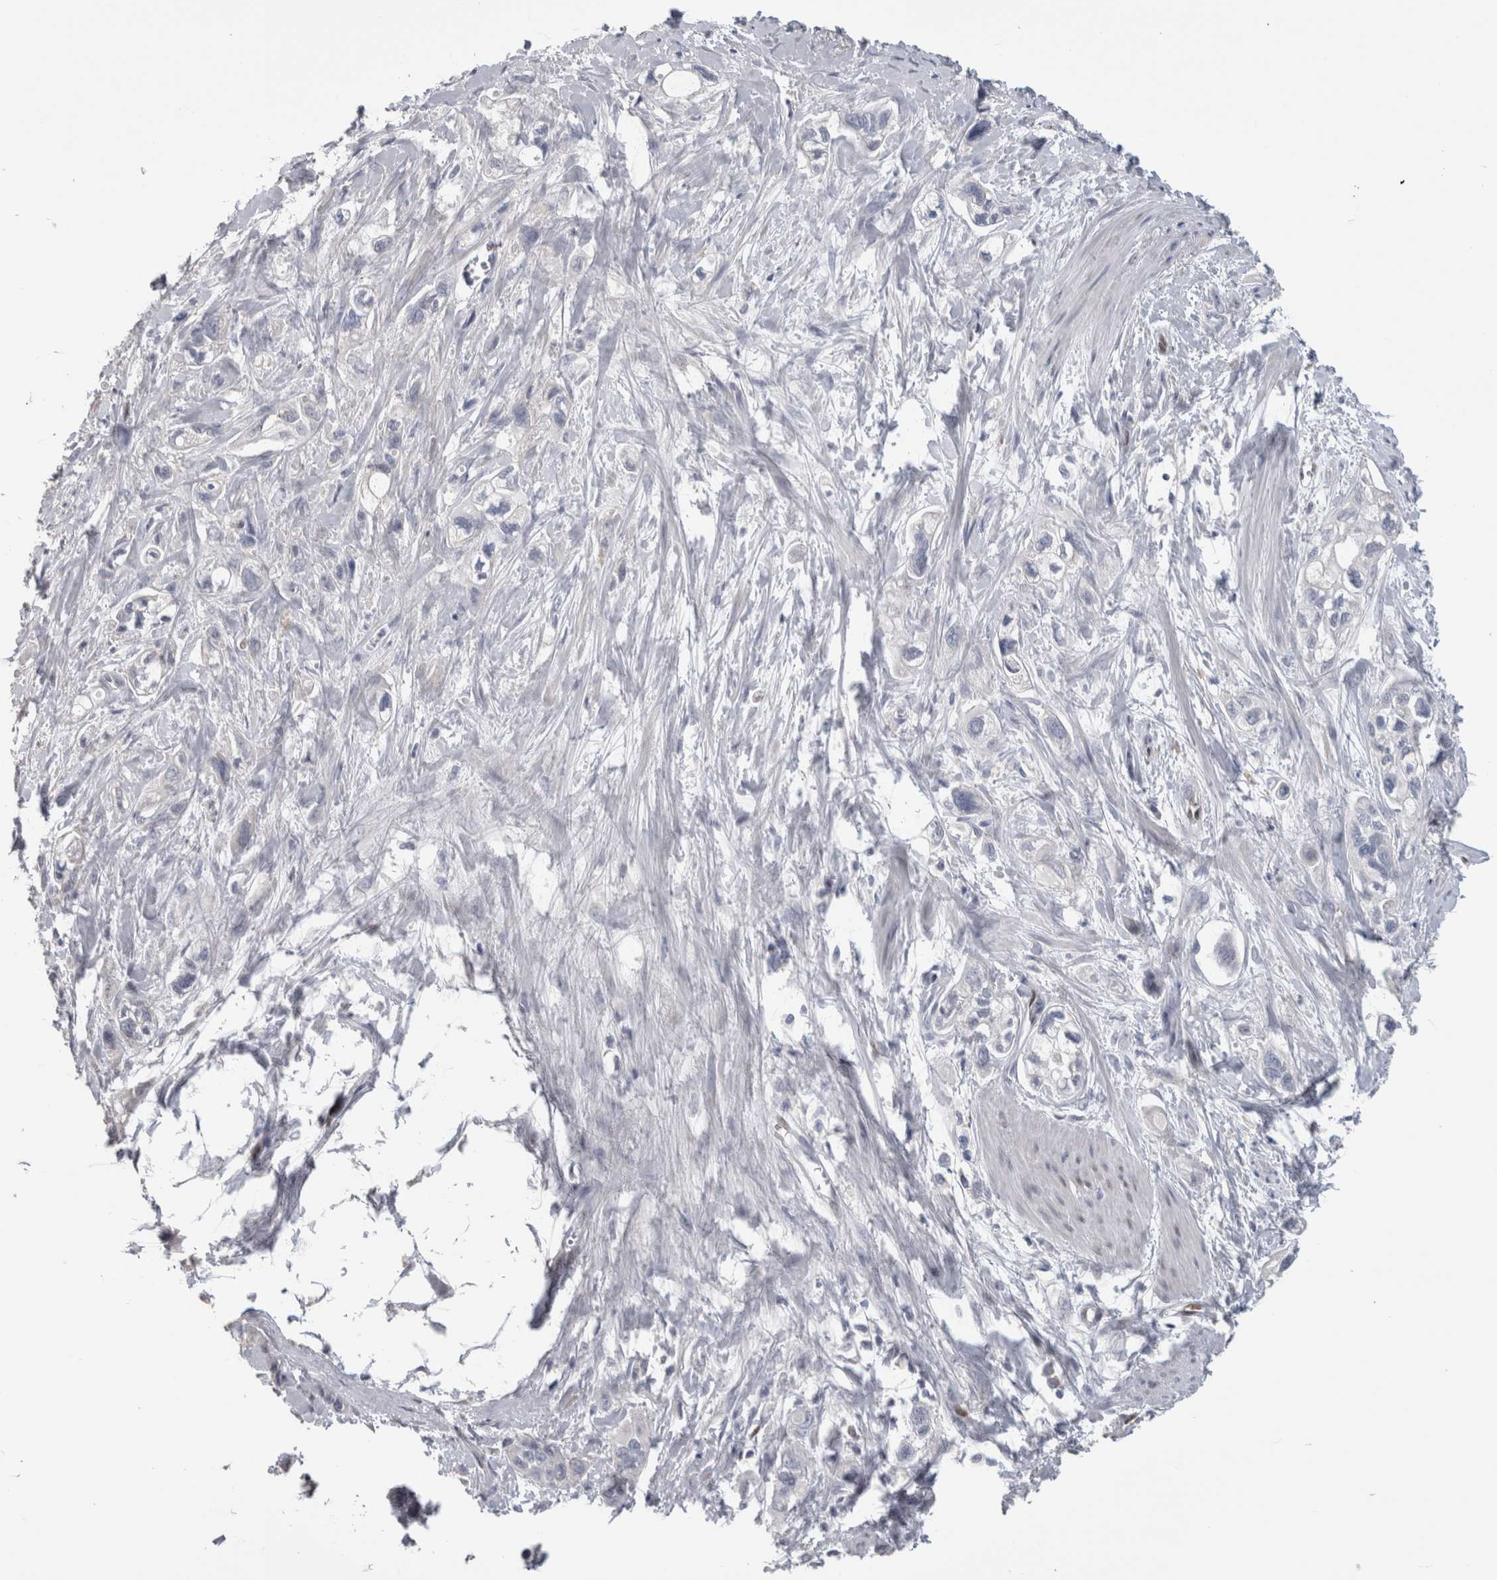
{"staining": {"intensity": "negative", "quantity": "none", "location": "none"}, "tissue": "pancreatic cancer", "cell_type": "Tumor cells", "image_type": "cancer", "snomed": [{"axis": "morphology", "description": "Adenocarcinoma, NOS"}, {"axis": "topography", "description": "Pancreas"}], "caption": "IHC histopathology image of neoplastic tissue: pancreatic cancer (adenocarcinoma) stained with DAB reveals no significant protein positivity in tumor cells. (Stains: DAB immunohistochemistry (IHC) with hematoxylin counter stain, Microscopy: brightfield microscopy at high magnification).", "gene": "IL33", "patient": {"sex": "male", "age": 74}}